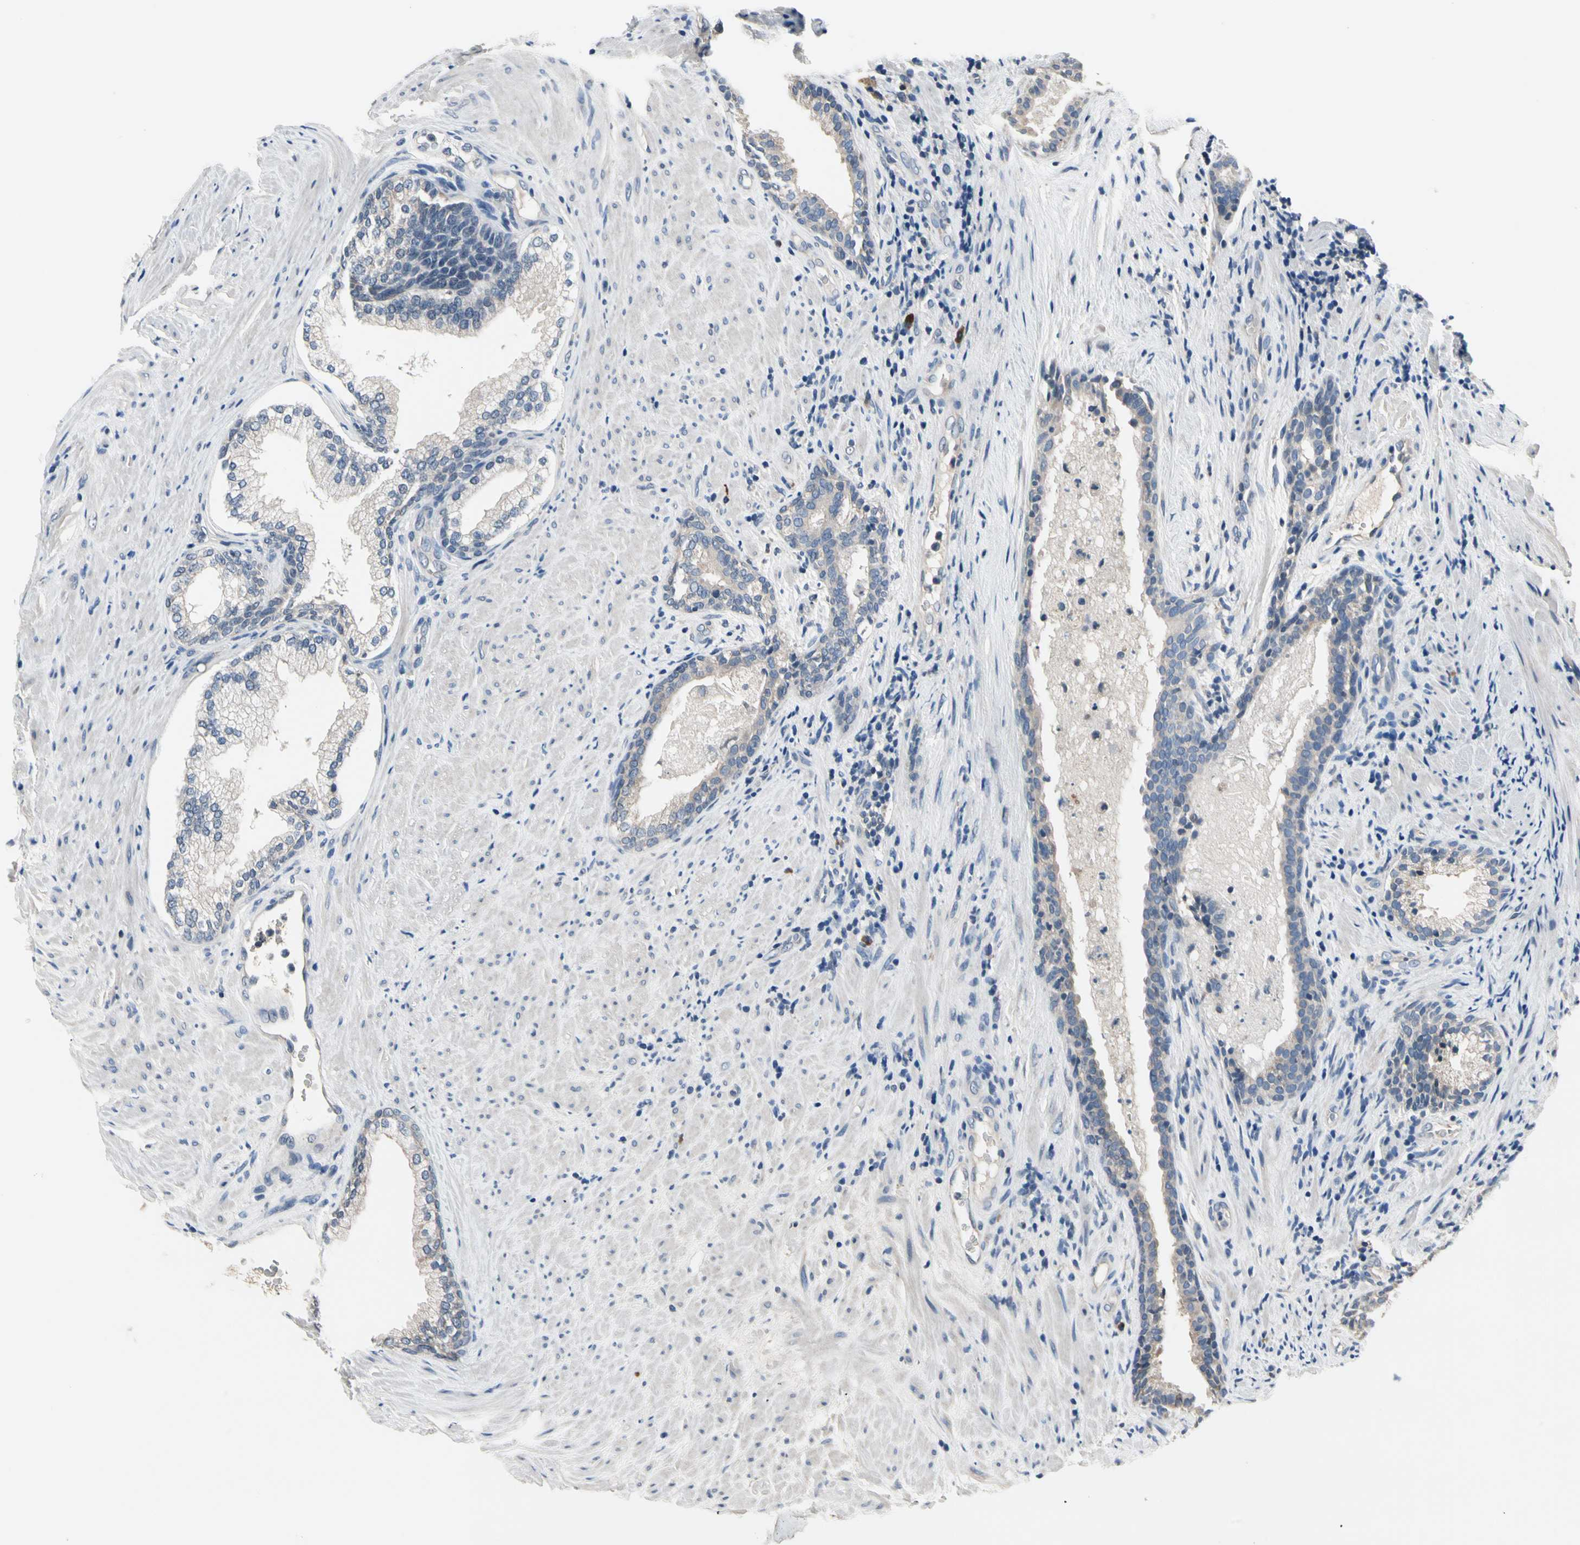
{"staining": {"intensity": "weak", "quantity": "<25%", "location": "cytoplasmic/membranous"}, "tissue": "prostate", "cell_type": "Glandular cells", "image_type": "normal", "snomed": [{"axis": "morphology", "description": "Normal tissue, NOS"}, {"axis": "topography", "description": "Prostate"}], "caption": "Glandular cells show no significant positivity in normal prostate. The staining was performed using DAB to visualize the protein expression in brown, while the nuclei were stained in blue with hematoxylin (Magnification: 20x).", "gene": "SELENOK", "patient": {"sex": "male", "age": 76}}